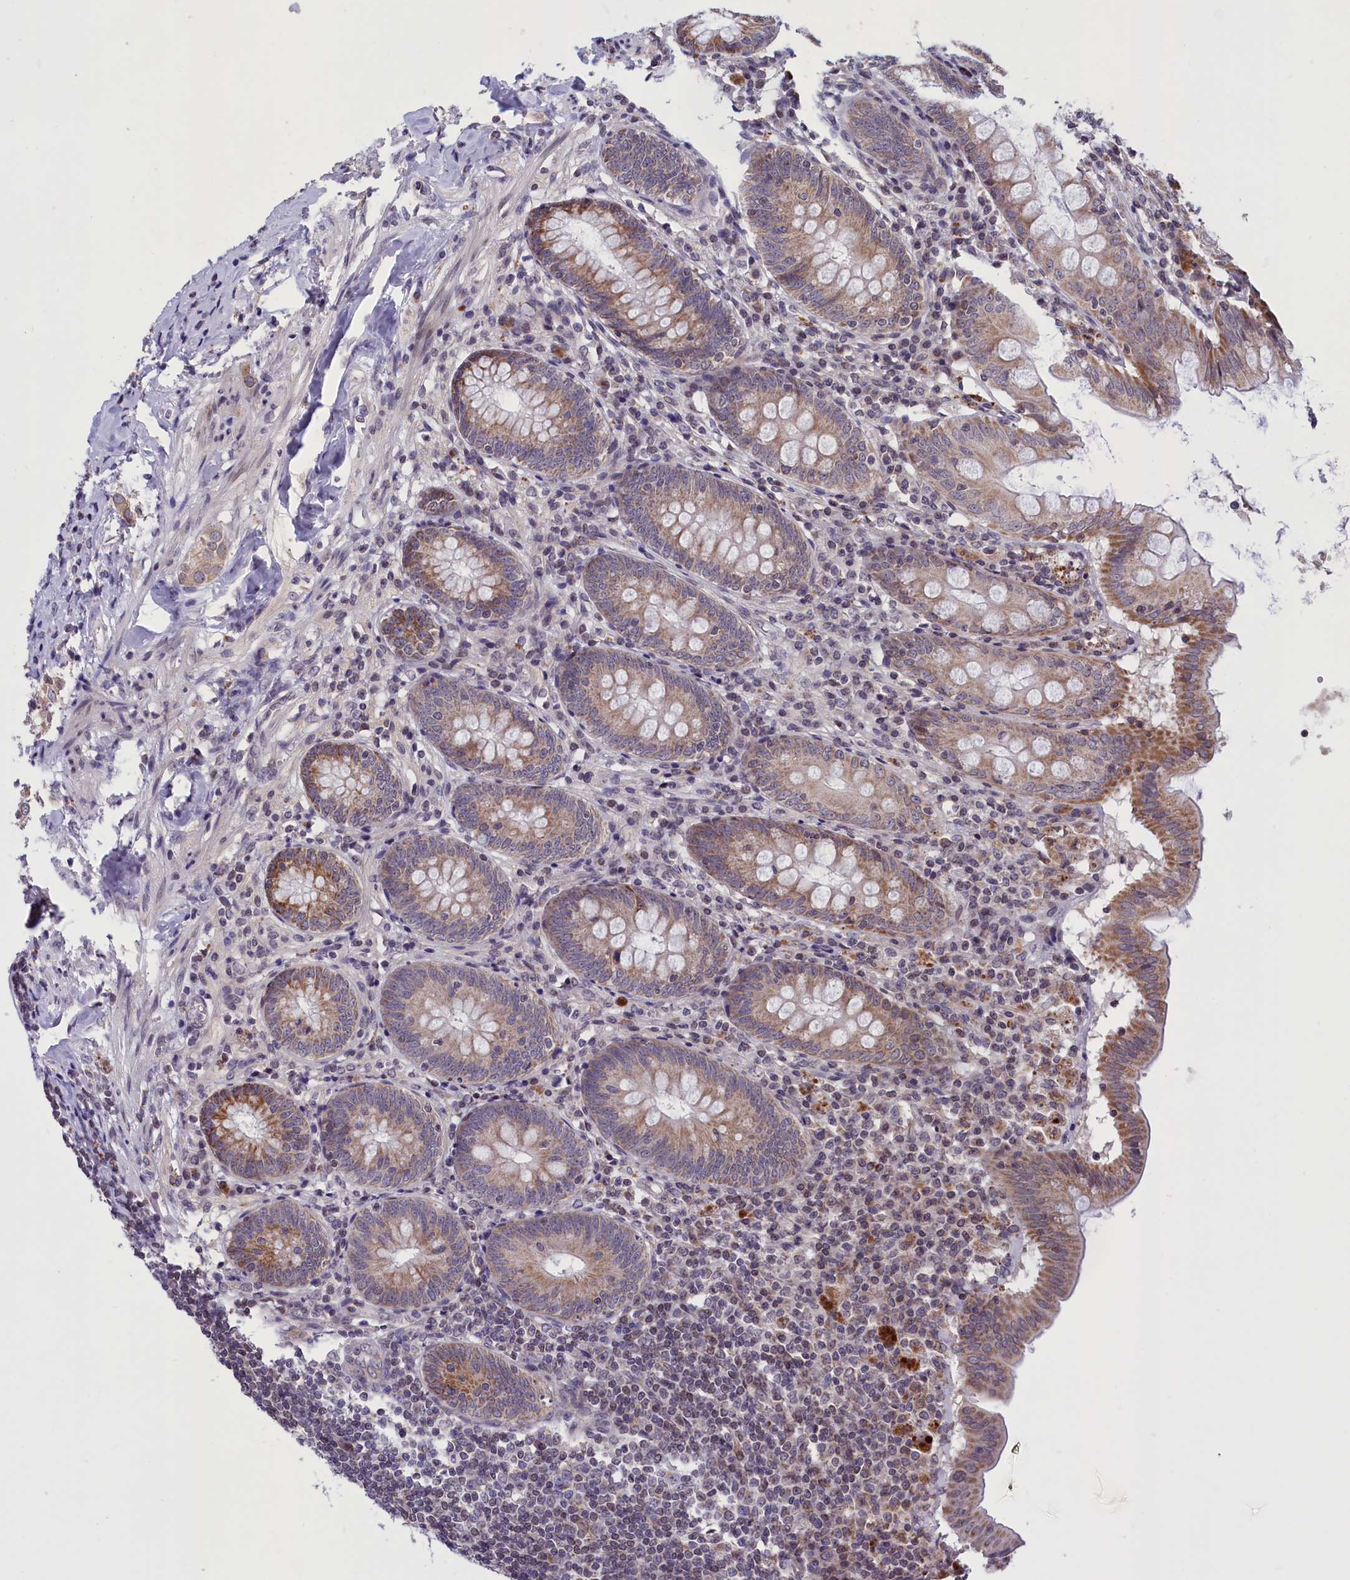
{"staining": {"intensity": "moderate", "quantity": ">75%", "location": "cytoplasmic/membranous"}, "tissue": "appendix", "cell_type": "Glandular cells", "image_type": "normal", "snomed": [{"axis": "morphology", "description": "Normal tissue, NOS"}, {"axis": "topography", "description": "Appendix"}], "caption": "Immunohistochemistry photomicrograph of normal appendix: human appendix stained using immunohistochemistry (IHC) exhibits medium levels of moderate protein expression localized specifically in the cytoplasmic/membranous of glandular cells, appearing as a cytoplasmic/membranous brown color.", "gene": "PARS2", "patient": {"sex": "female", "age": 54}}